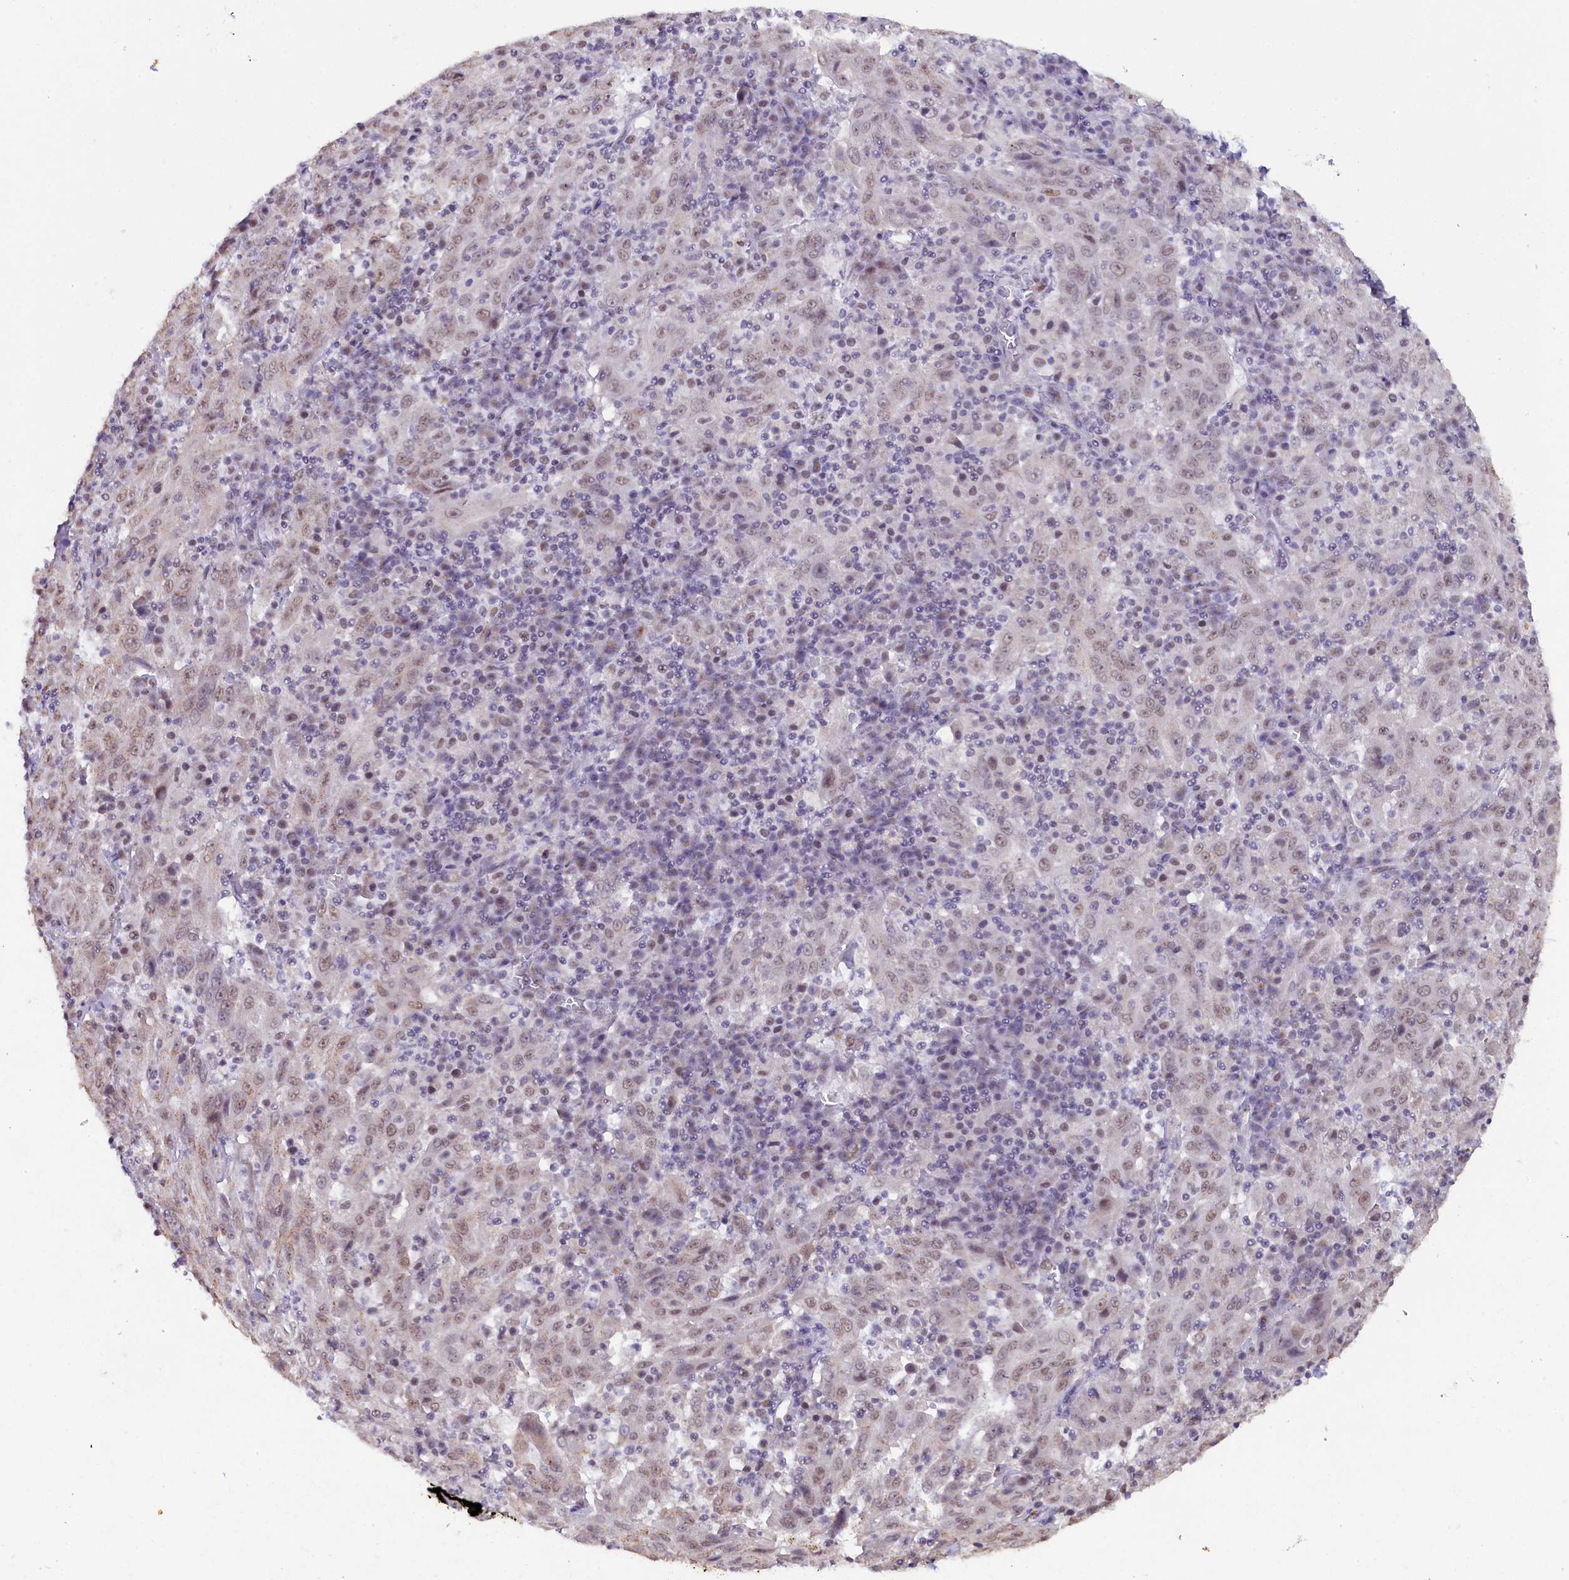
{"staining": {"intensity": "weak", "quantity": ">75%", "location": "nuclear"}, "tissue": "pancreatic cancer", "cell_type": "Tumor cells", "image_type": "cancer", "snomed": [{"axis": "morphology", "description": "Adenocarcinoma, NOS"}, {"axis": "topography", "description": "Pancreas"}], "caption": "Immunohistochemical staining of human pancreatic adenocarcinoma demonstrates weak nuclear protein staining in approximately >75% of tumor cells.", "gene": "NCBP1", "patient": {"sex": "male", "age": 63}}